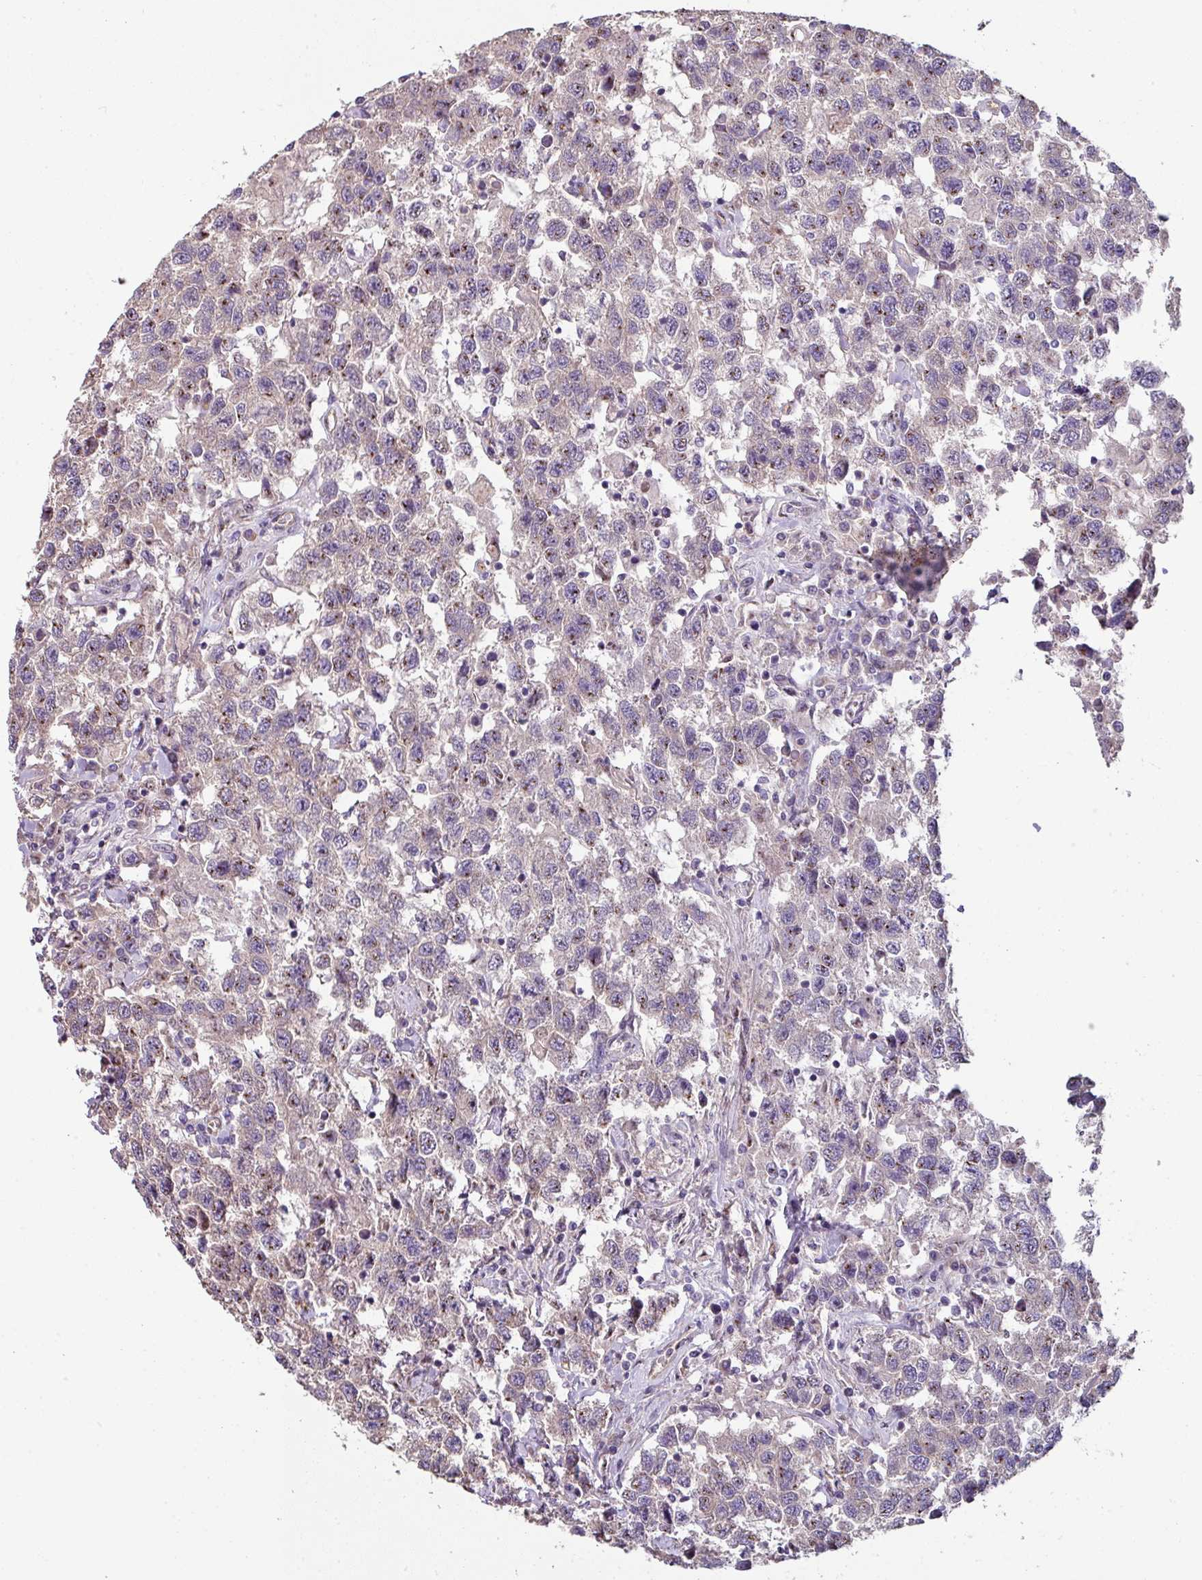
{"staining": {"intensity": "weak", "quantity": "<25%", "location": "nuclear"}, "tissue": "testis cancer", "cell_type": "Tumor cells", "image_type": "cancer", "snomed": [{"axis": "morphology", "description": "Seminoma, NOS"}, {"axis": "topography", "description": "Testis"}], "caption": "High power microscopy histopathology image of an immunohistochemistry (IHC) histopathology image of seminoma (testis), revealing no significant staining in tumor cells.", "gene": "LRRC9", "patient": {"sex": "male", "age": 41}}